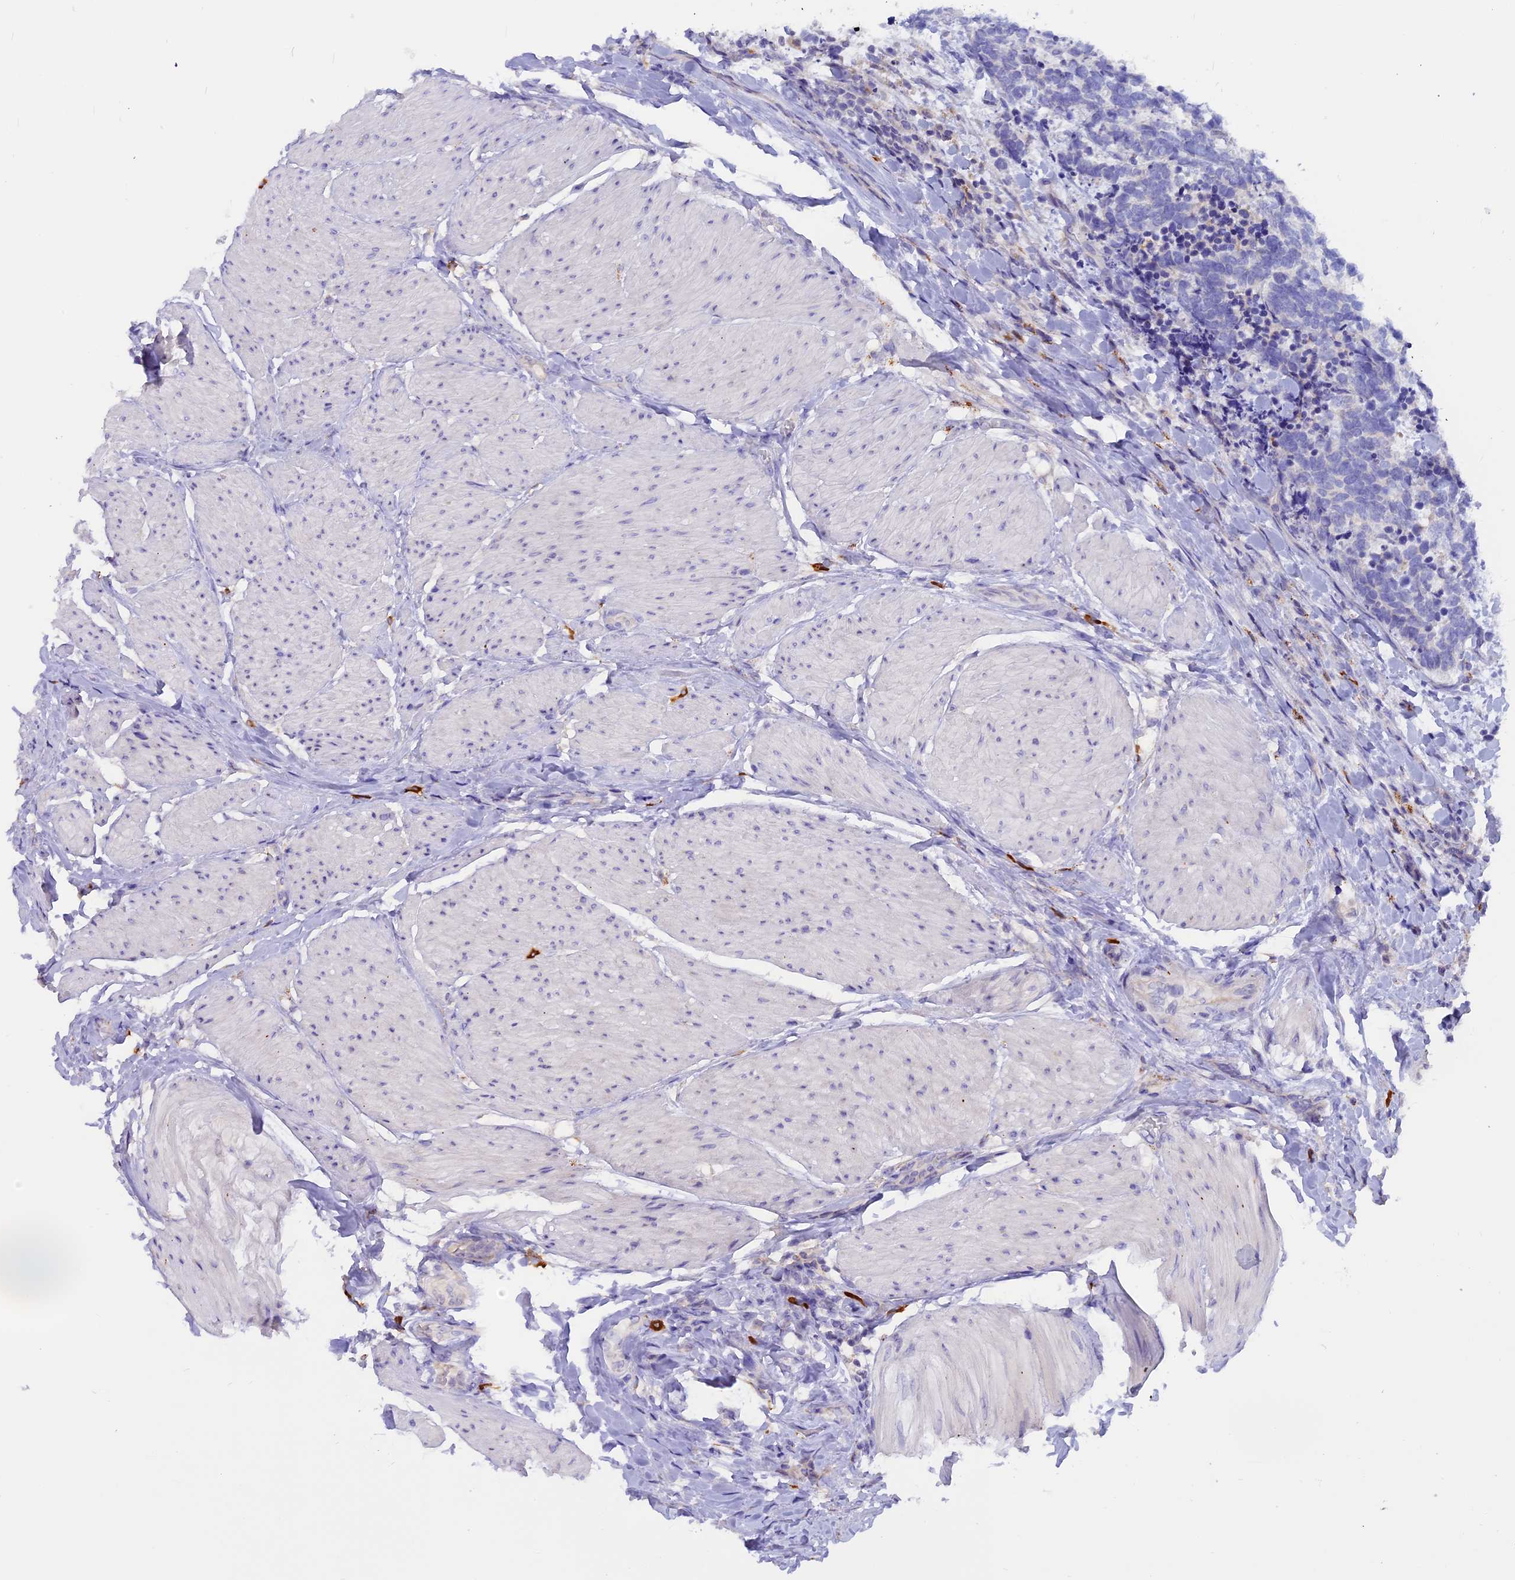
{"staining": {"intensity": "negative", "quantity": "none", "location": "none"}, "tissue": "carcinoid", "cell_type": "Tumor cells", "image_type": "cancer", "snomed": [{"axis": "morphology", "description": "Carcinoma, NOS"}, {"axis": "morphology", "description": "Carcinoid, malignant, NOS"}, {"axis": "topography", "description": "Urinary bladder"}], "caption": "Tumor cells show no significant positivity in carcinoid.", "gene": "LYPD6", "patient": {"sex": "male", "age": 57}}